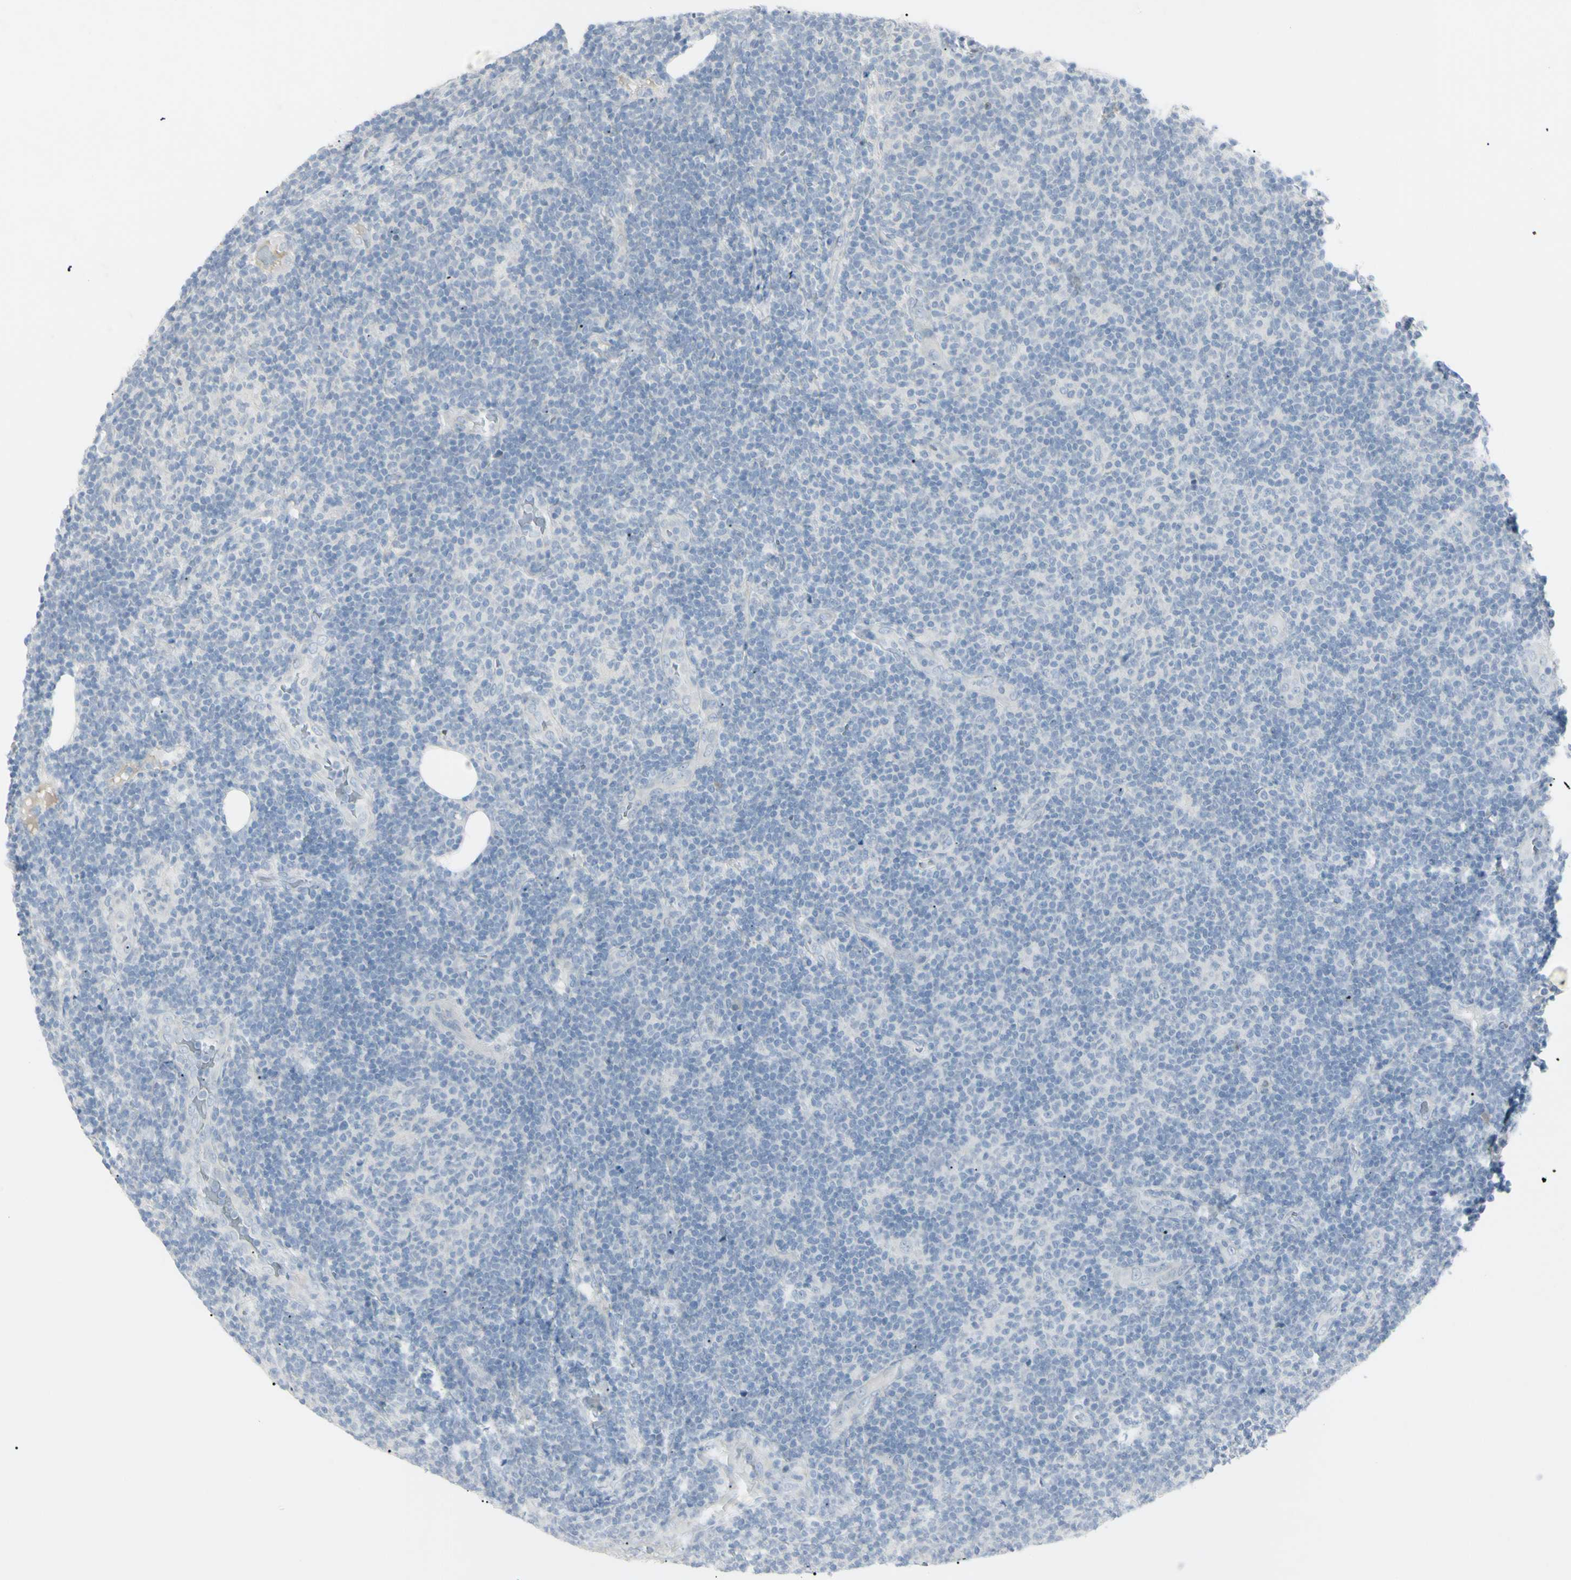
{"staining": {"intensity": "negative", "quantity": "none", "location": "none"}, "tissue": "lymphoma", "cell_type": "Tumor cells", "image_type": "cancer", "snomed": [{"axis": "morphology", "description": "Malignant lymphoma, non-Hodgkin's type, Low grade"}, {"axis": "topography", "description": "Lymph node"}], "caption": "Tumor cells are negative for brown protein staining in malignant lymphoma, non-Hodgkin's type (low-grade).", "gene": "PIP", "patient": {"sex": "male", "age": 83}}